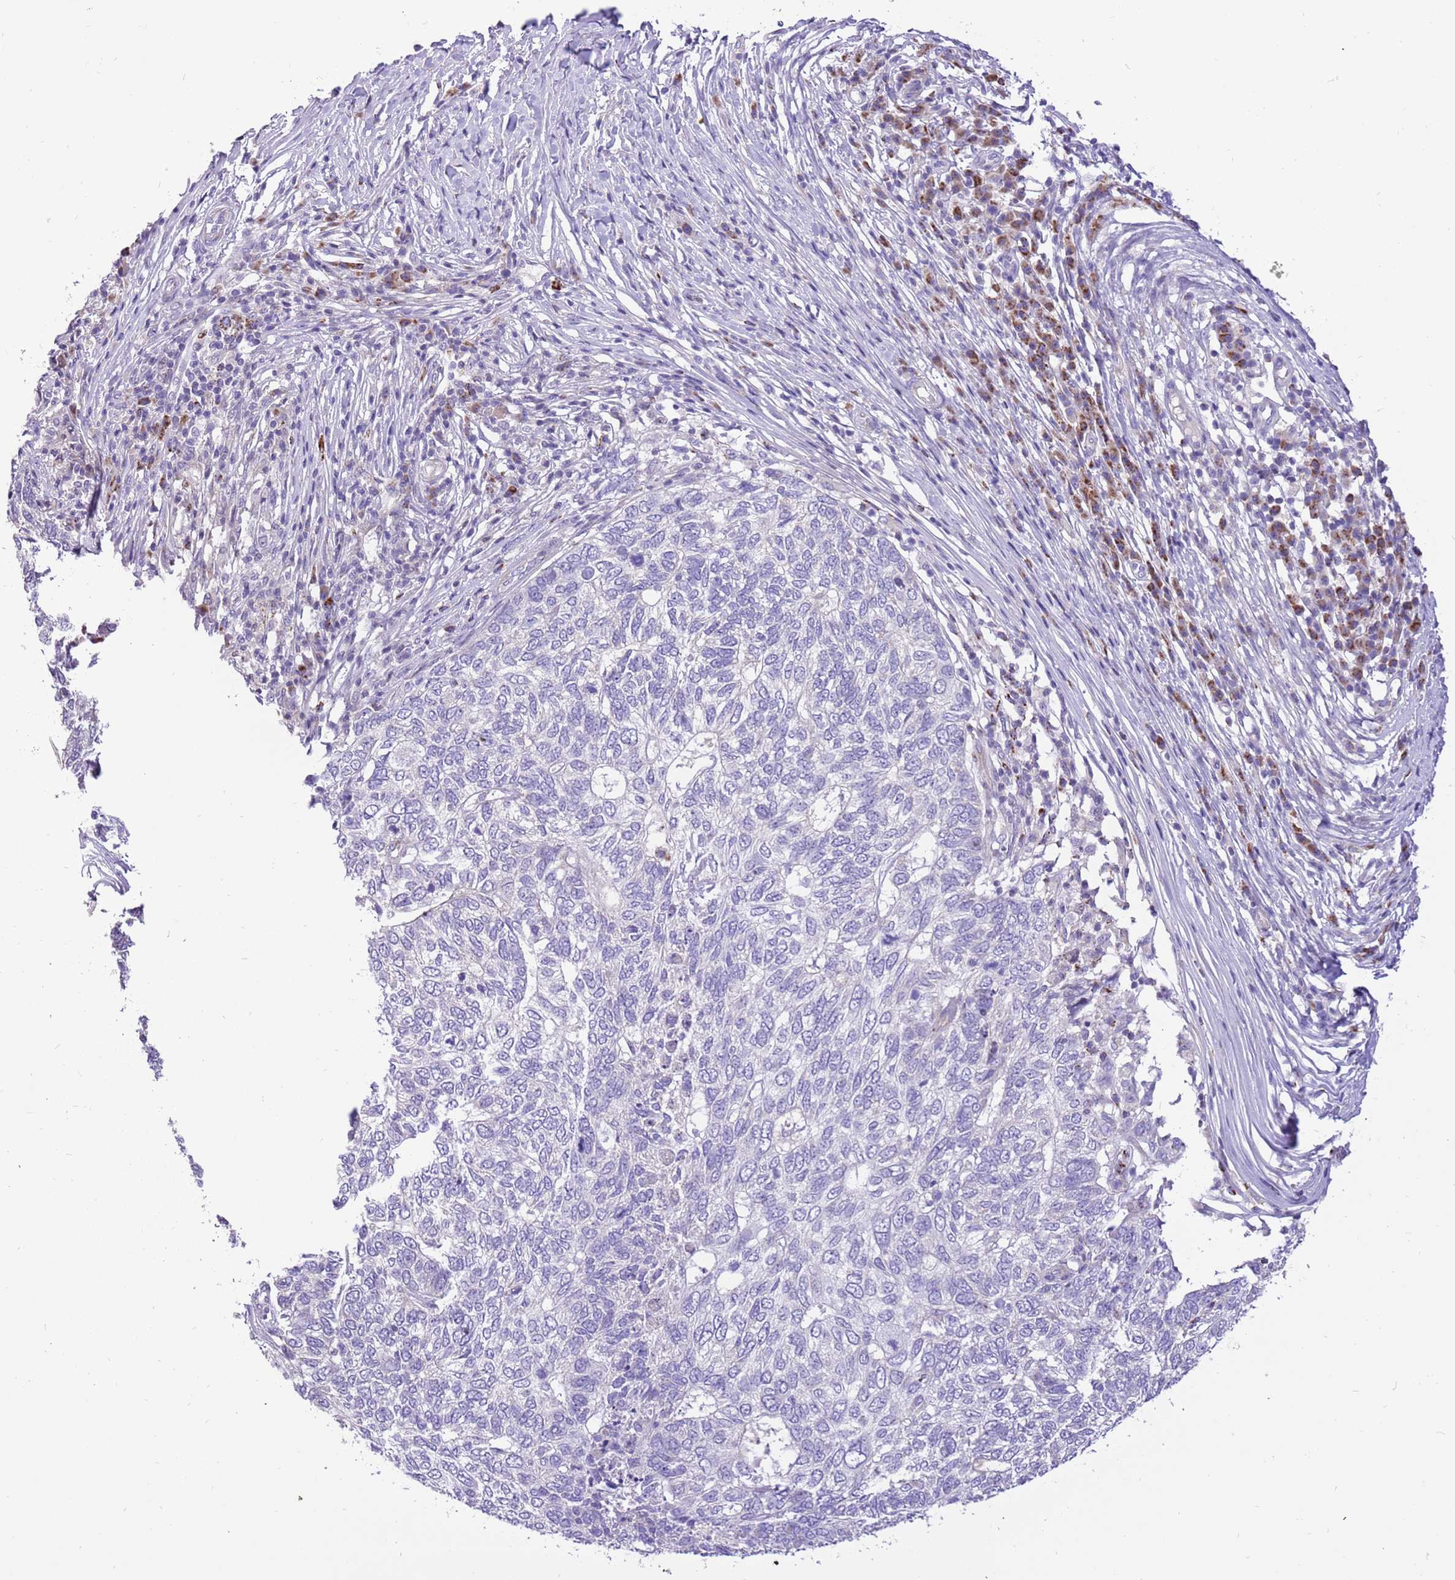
{"staining": {"intensity": "negative", "quantity": "none", "location": "none"}, "tissue": "skin cancer", "cell_type": "Tumor cells", "image_type": "cancer", "snomed": [{"axis": "morphology", "description": "Basal cell carcinoma"}, {"axis": "topography", "description": "Skin"}], "caption": "There is no significant expression in tumor cells of basal cell carcinoma (skin). (Brightfield microscopy of DAB (3,3'-diaminobenzidine) immunohistochemistry (IHC) at high magnification).", "gene": "COX17", "patient": {"sex": "female", "age": 65}}